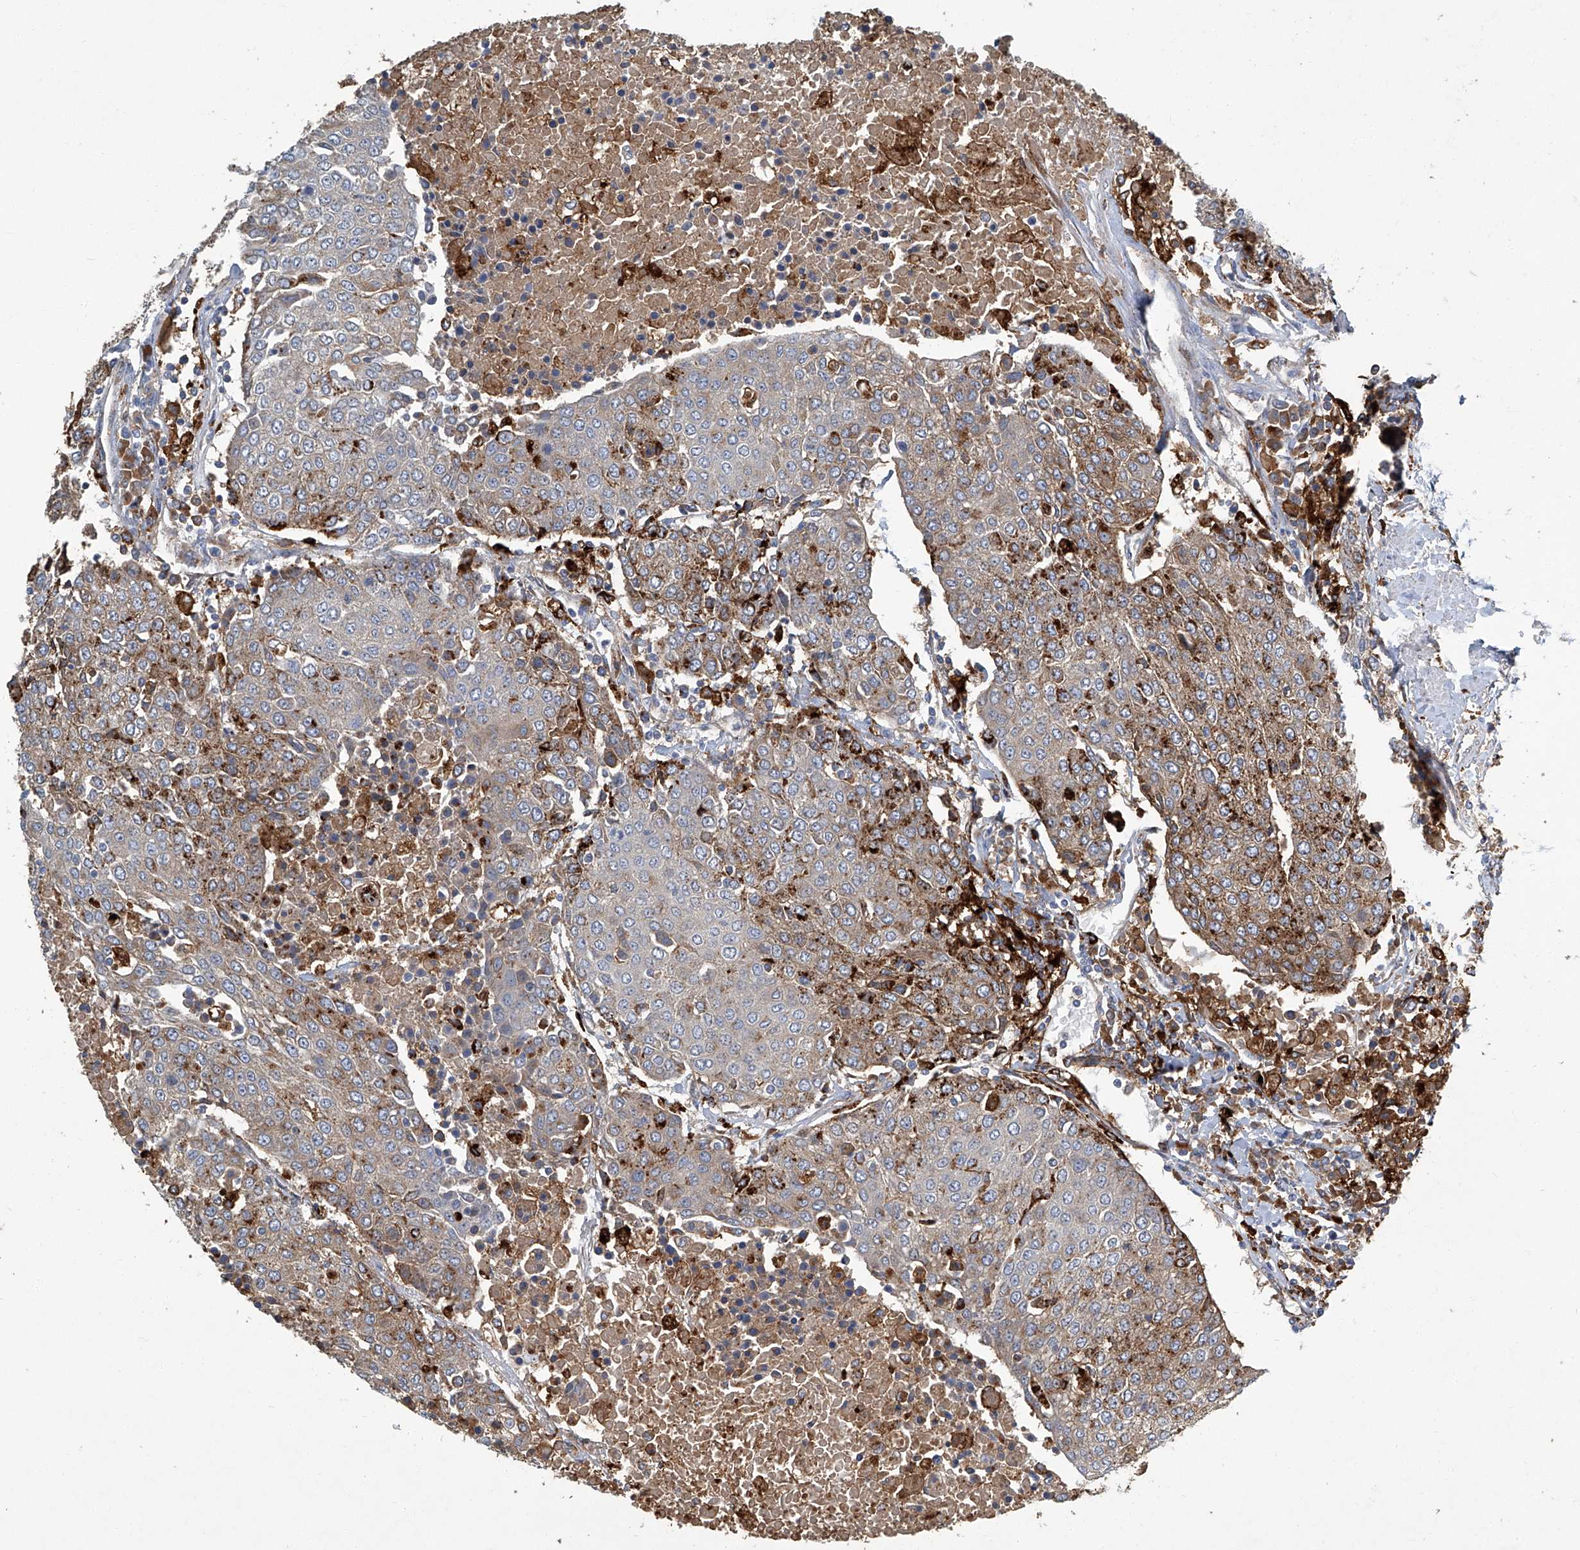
{"staining": {"intensity": "weak", "quantity": "25%-75%", "location": "cytoplasmic/membranous"}, "tissue": "urothelial cancer", "cell_type": "Tumor cells", "image_type": "cancer", "snomed": [{"axis": "morphology", "description": "Urothelial carcinoma, High grade"}, {"axis": "topography", "description": "Urinary bladder"}], "caption": "The image shows staining of urothelial cancer, revealing weak cytoplasmic/membranous protein staining (brown color) within tumor cells.", "gene": "FAM167A", "patient": {"sex": "female", "age": 85}}